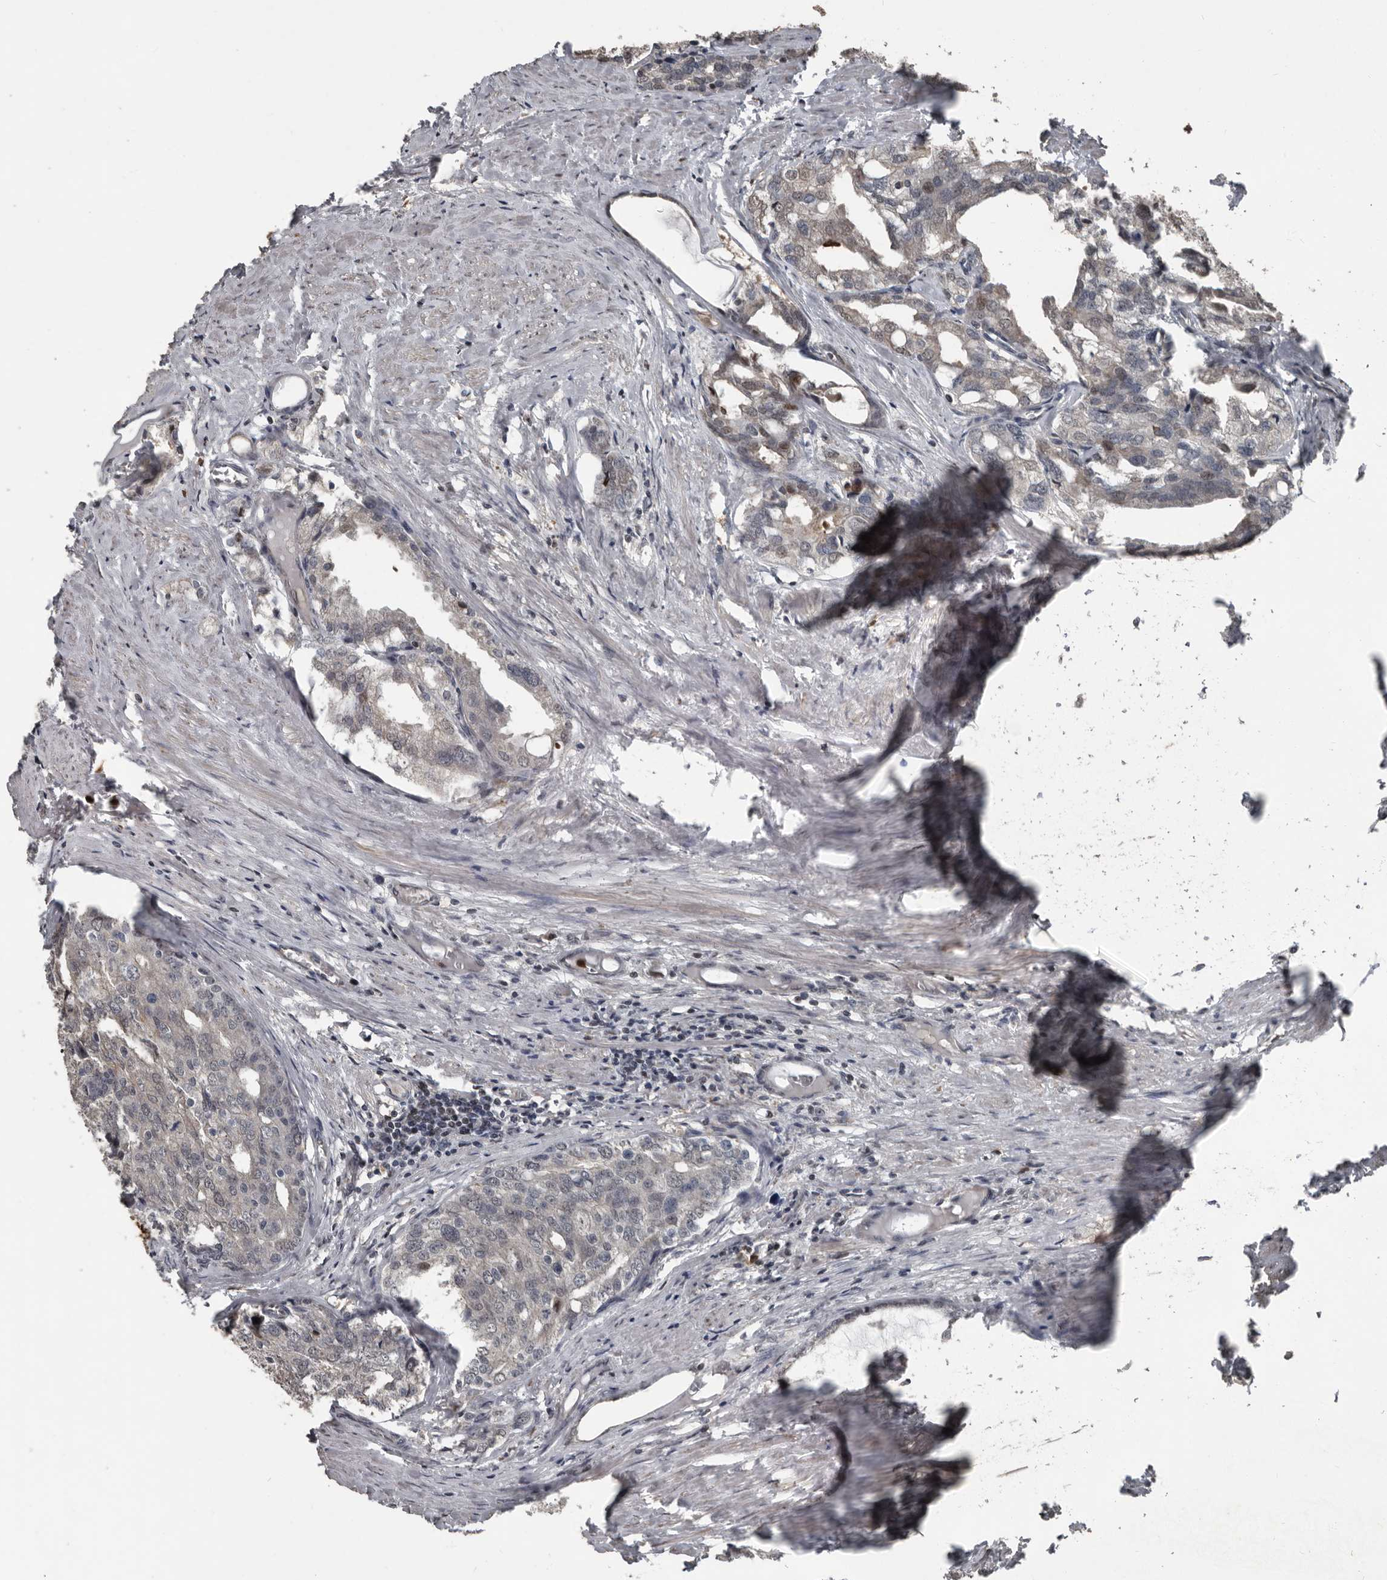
{"staining": {"intensity": "weak", "quantity": "<25%", "location": "cytoplasmic/membranous,nuclear"}, "tissue": "prostate cancer", "cell_type": "Tumor cells", "image_type": "cancer", "snomed": [{"axis": "morphology", "description": "Adenocarcinoma, High grade"}, {"axis": "topography", "description": "Prostate"}], "caption": "Protein analysis of prostate high-grade adenocarcinoma demonstrates no significant staining in tumor cells.", "gene": "FSBP", "patient": {"sex": "male", "age": 50}}